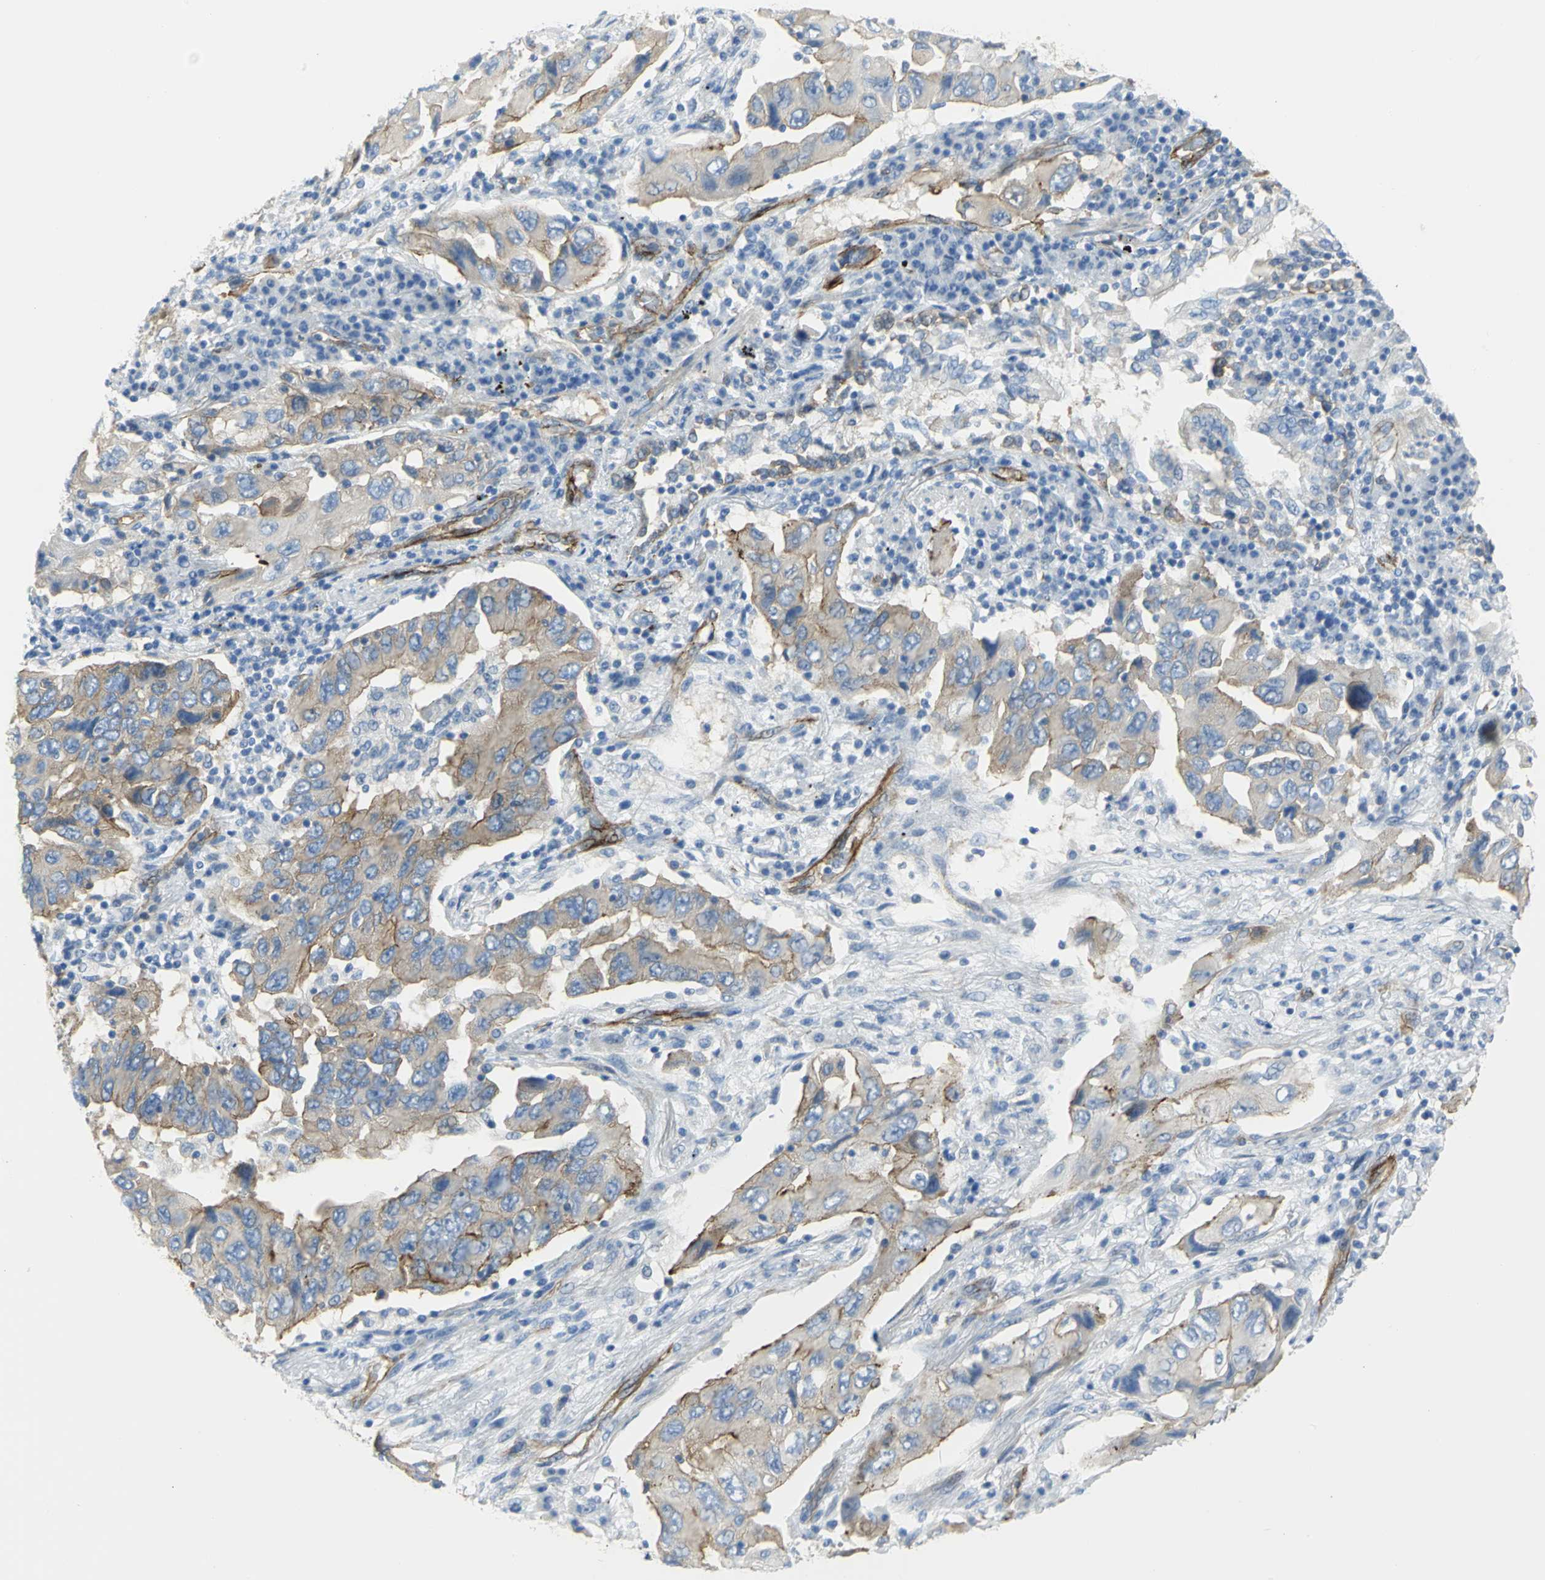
{"staining": {"intensity": "moderate", "quantity": ">75%", "location": "cytoplasmic/membranous"}, "tissue": "lung cancer", "cell_type": "Tumor cells", "image_type": "cancer", "snomed": [{"axis": "morphology", "description": "Adenocarcinoma, NOS"}, {"axis": "topography", "description": "Lung"}], "caption": "A brown stain shows moderate cytoplasmic/membranous positivity of a protein in human adenocarcinoma (lung) tumor cells. (DAB (3,3'-diaminobenzidine) = brown stain, brightfield microscopy at high magnification).", "gene": "FLNB", "patient": {"sex": "female", "age": 65}}